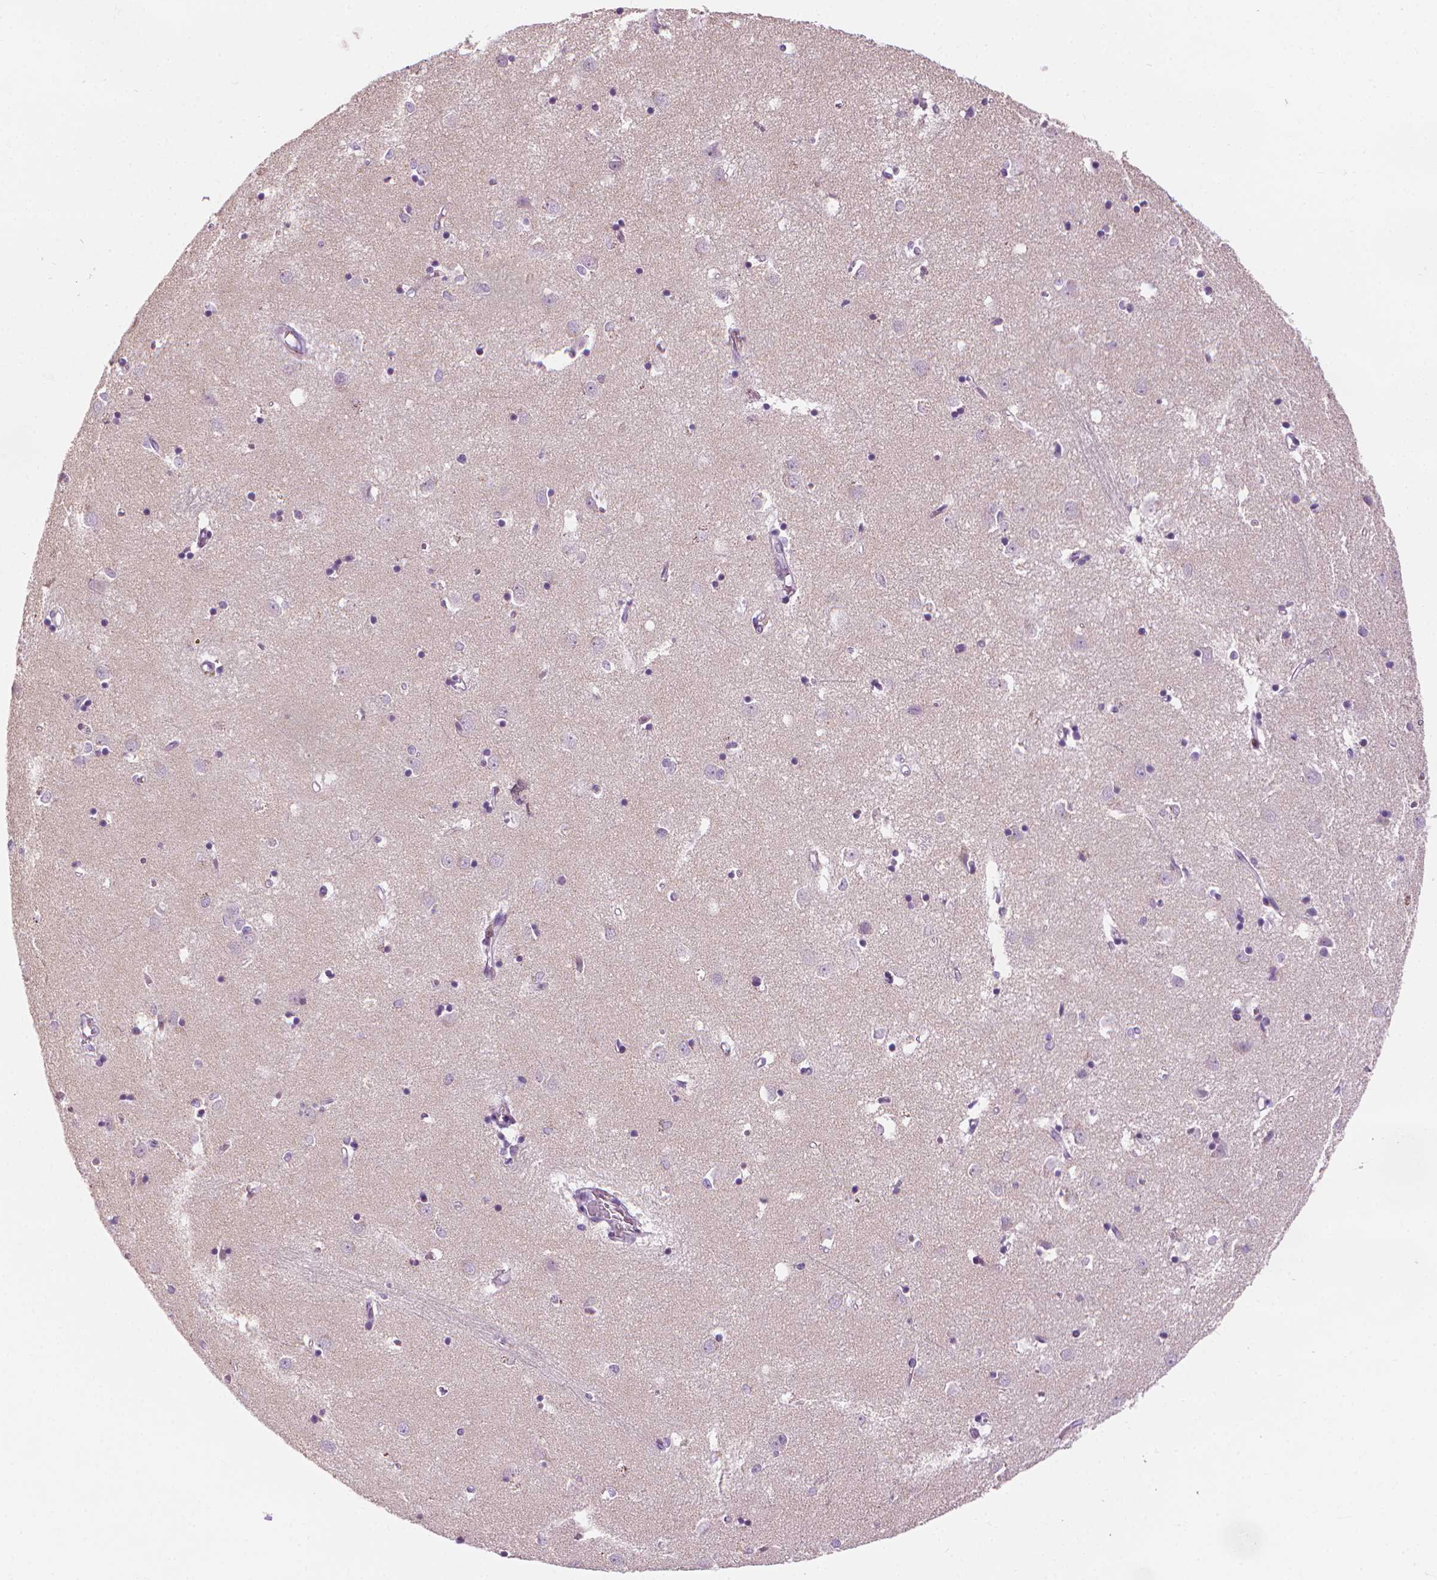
{"staining": {"intensity": "negative", "quantity": "none", "location": "none"}, "tissue": "caudate", "cell_type": "Glial cells", "image_type": "normal", "snomed": [{"axis": "morphology", "description": "Normal tissue, NOS"}, {"axis": "topography", "description": "Lateral ventricle wall"}], "caption": "This photomicrograph is of normal caudate stained with immunohistochemistry to label a protein in brown with the nuclei are counter-stained blue. There is no positivity in glial cells. (Brightfield microscopy of DAB immunohistochemistry (IHC) at high magnification).", "gene": "CFAP126", "patient": {"sex": "male", "age": 54}}